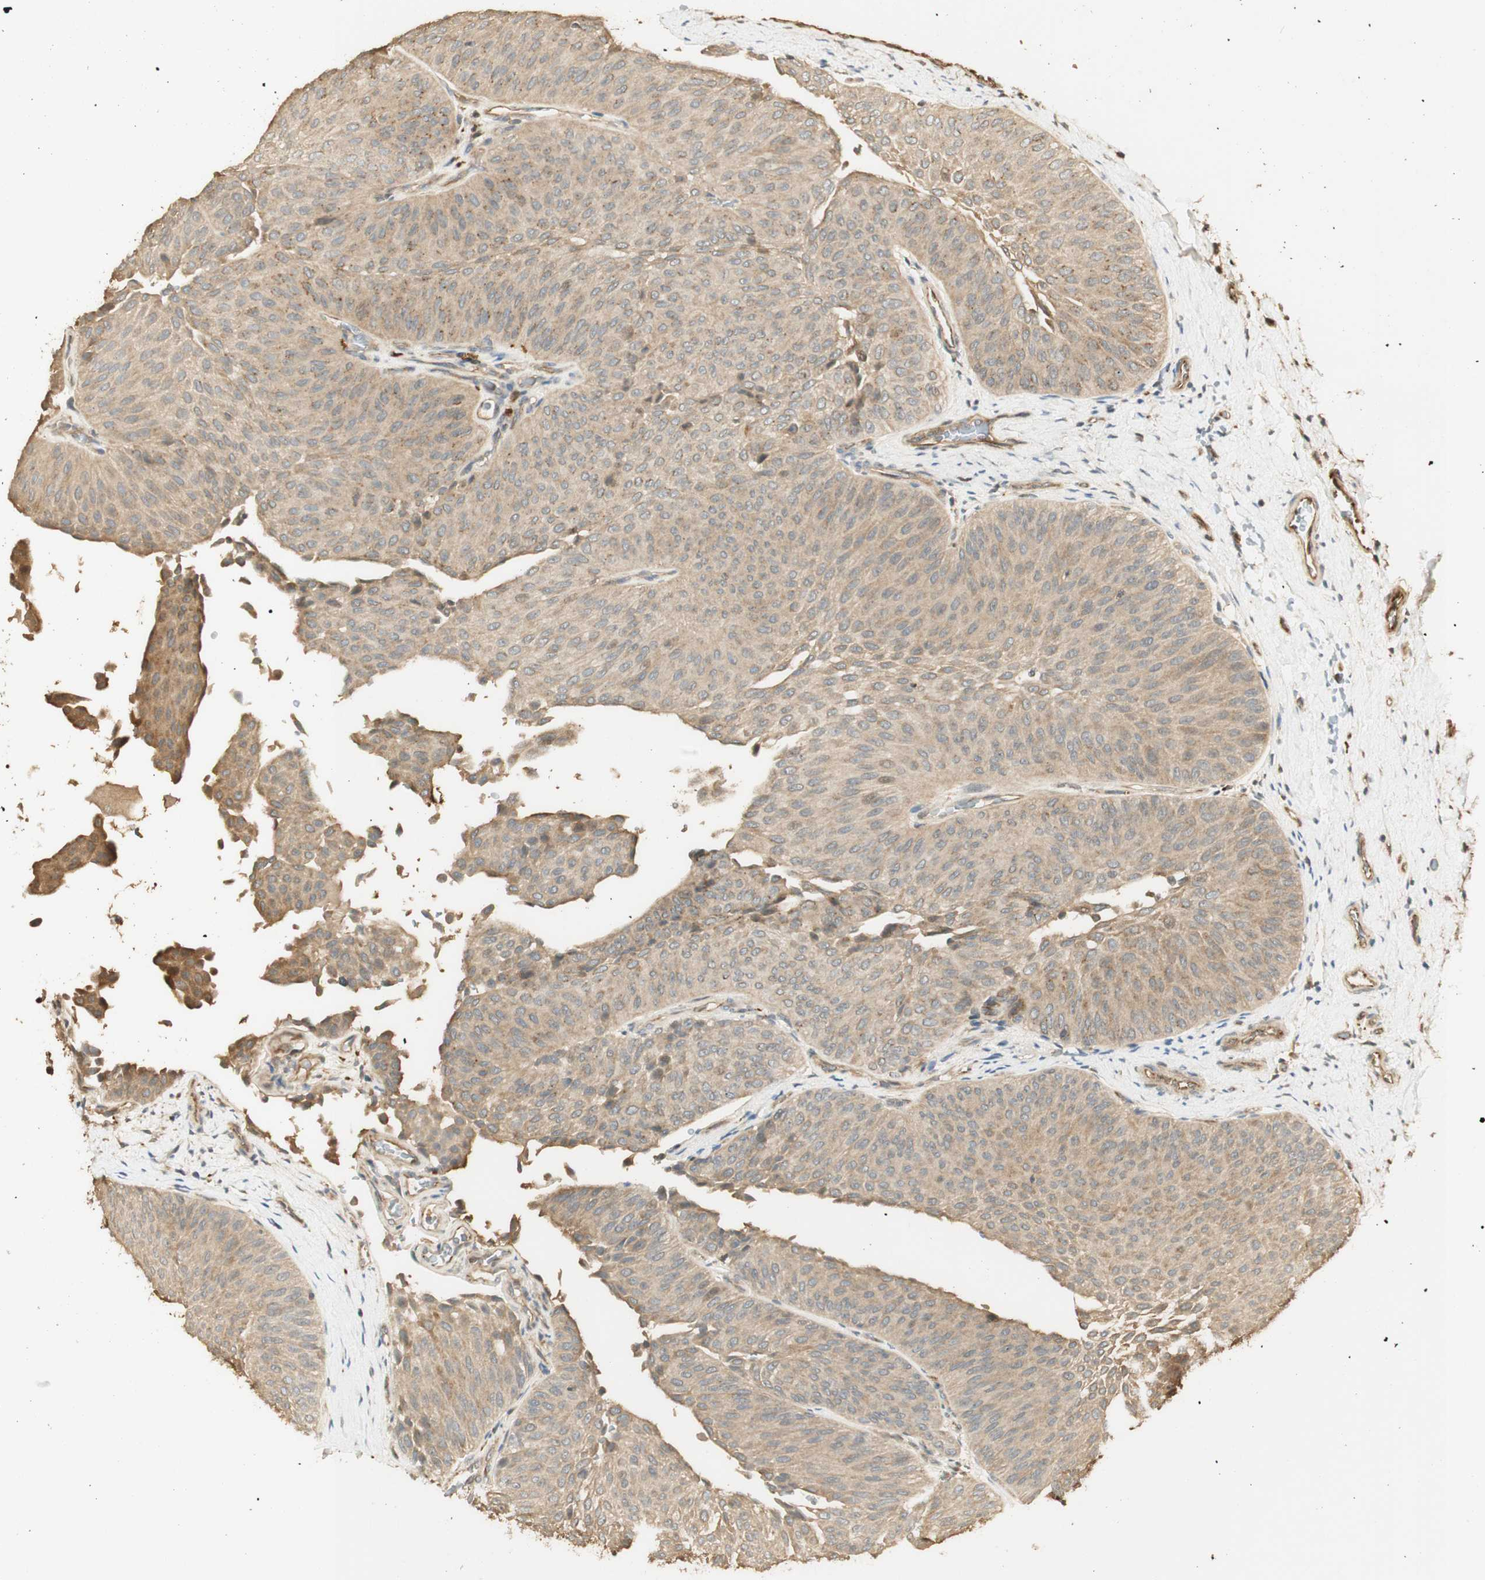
{"staining": {"intensity": "weak", "quantity": ">75%", "location": "cytoplasmic/membranous"}, "tissue": "urothelial cancer", "cell_type": "Tumor cells", "image_type": "cancer", "snomed": [{"axis": "morphology", "description": "Urothelial carcinoma, Low grade"}, {"axis": "topography", "description": "Urinary bladder"}], "caption": "High-power microscopy captured an immunohistochemistry (IHC) photomicrograph of urothelial cancer, revealing weak cytoplasmic/membranous staining in about >75% of tumor cells. The staining was performed using DAB (3,3'-diaminobenzidine), with brown indicating positive protein expression. Nuclei are stained blue with hematoxylin.", "gene": "AGER", "patient": {"sex": "female", "age": 60}}